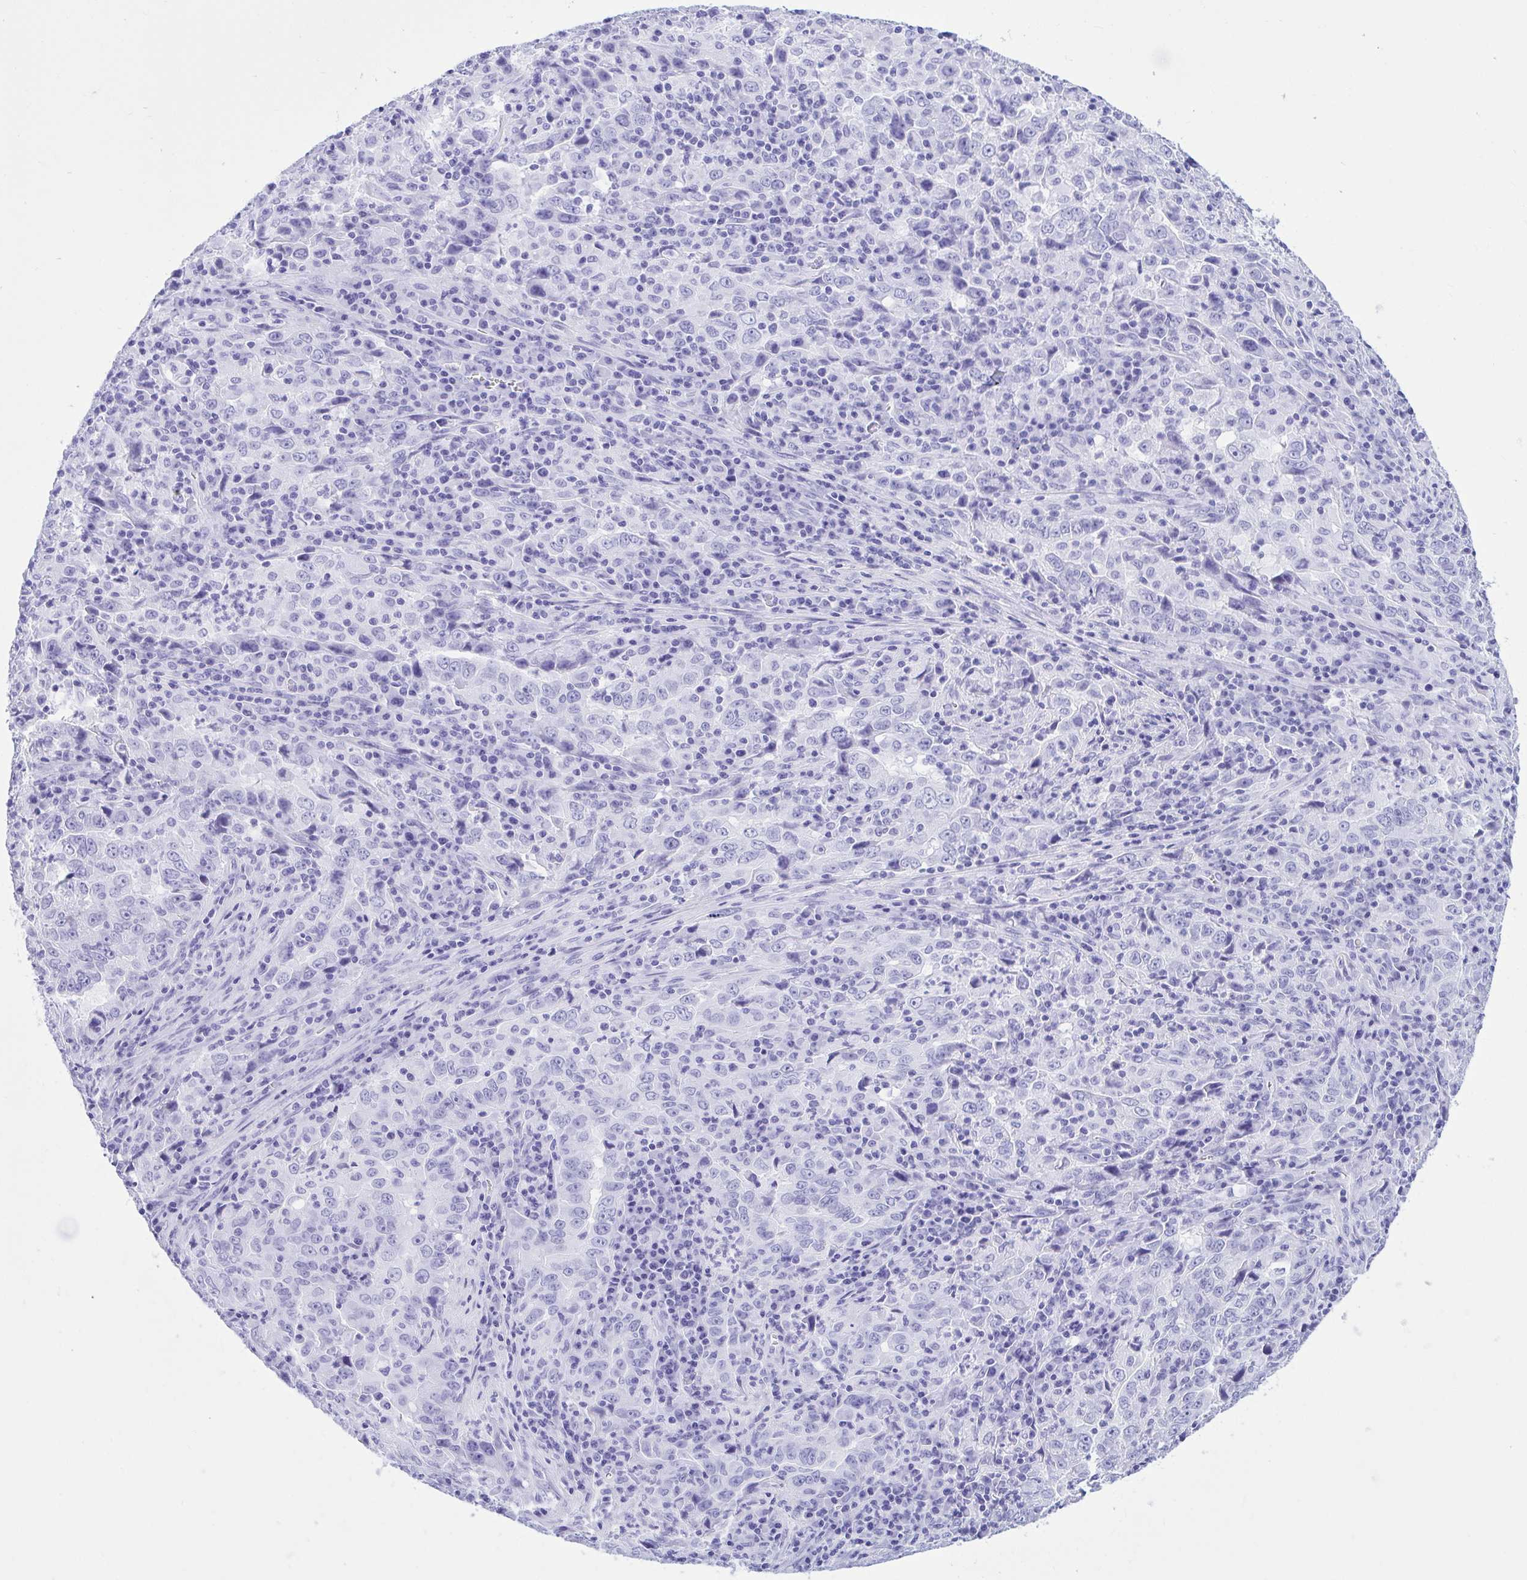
{"staining": {"intensity": "negative", "quantity": "none", "location": "none"}, "tissue": "lung cancer", "cell_type": "Tumor cells", "image_type": "cancer", "snomed": [{"axis": "morphology", "description": "Adenocarcinoma, NOS"}, {"axis": "topography", "description": "Lung"}], "caption": "The IHC photomicrograph has no significant positivity in tumor cells of adenocarcinoma (lung) tissue.", "gene": "TLN2", "patient": {"sex": "male", "age": 67}}